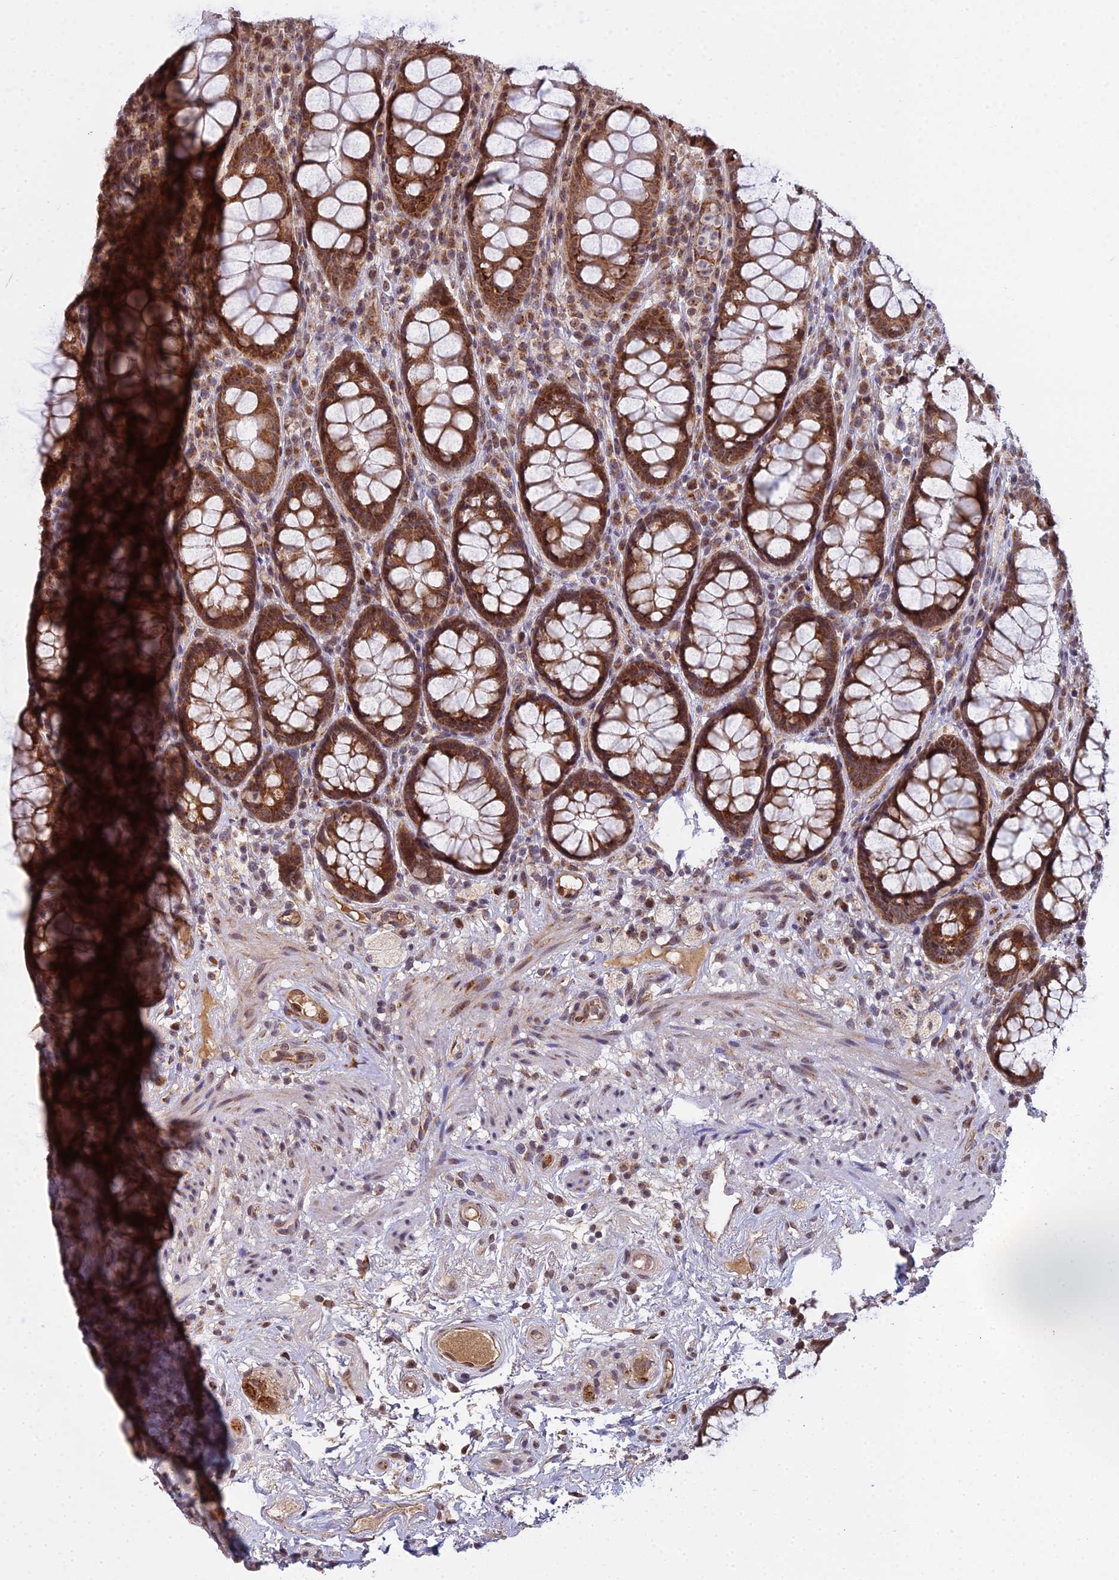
{"staining": {"intensity": "moderate", "quantity": ">75%", "location": "cytoplasmic/membranous,nuclear"}, "tissue": "rectum", "cell_type": "Glandular cells", "image_type": "normal", "snomed": [{"axis": "morphology", "description": "Normal tissue, NOS"}, {"axis": "topography", "description": "Rectum"}], "caption": "Protein analysis of unremarkable rectum shows moderate cytoplasmic/membranous,nuclear positivity in about >75% of glandular cells.", "gene": "MEOX1", "patient": {"sex": "male", "age": 83}}